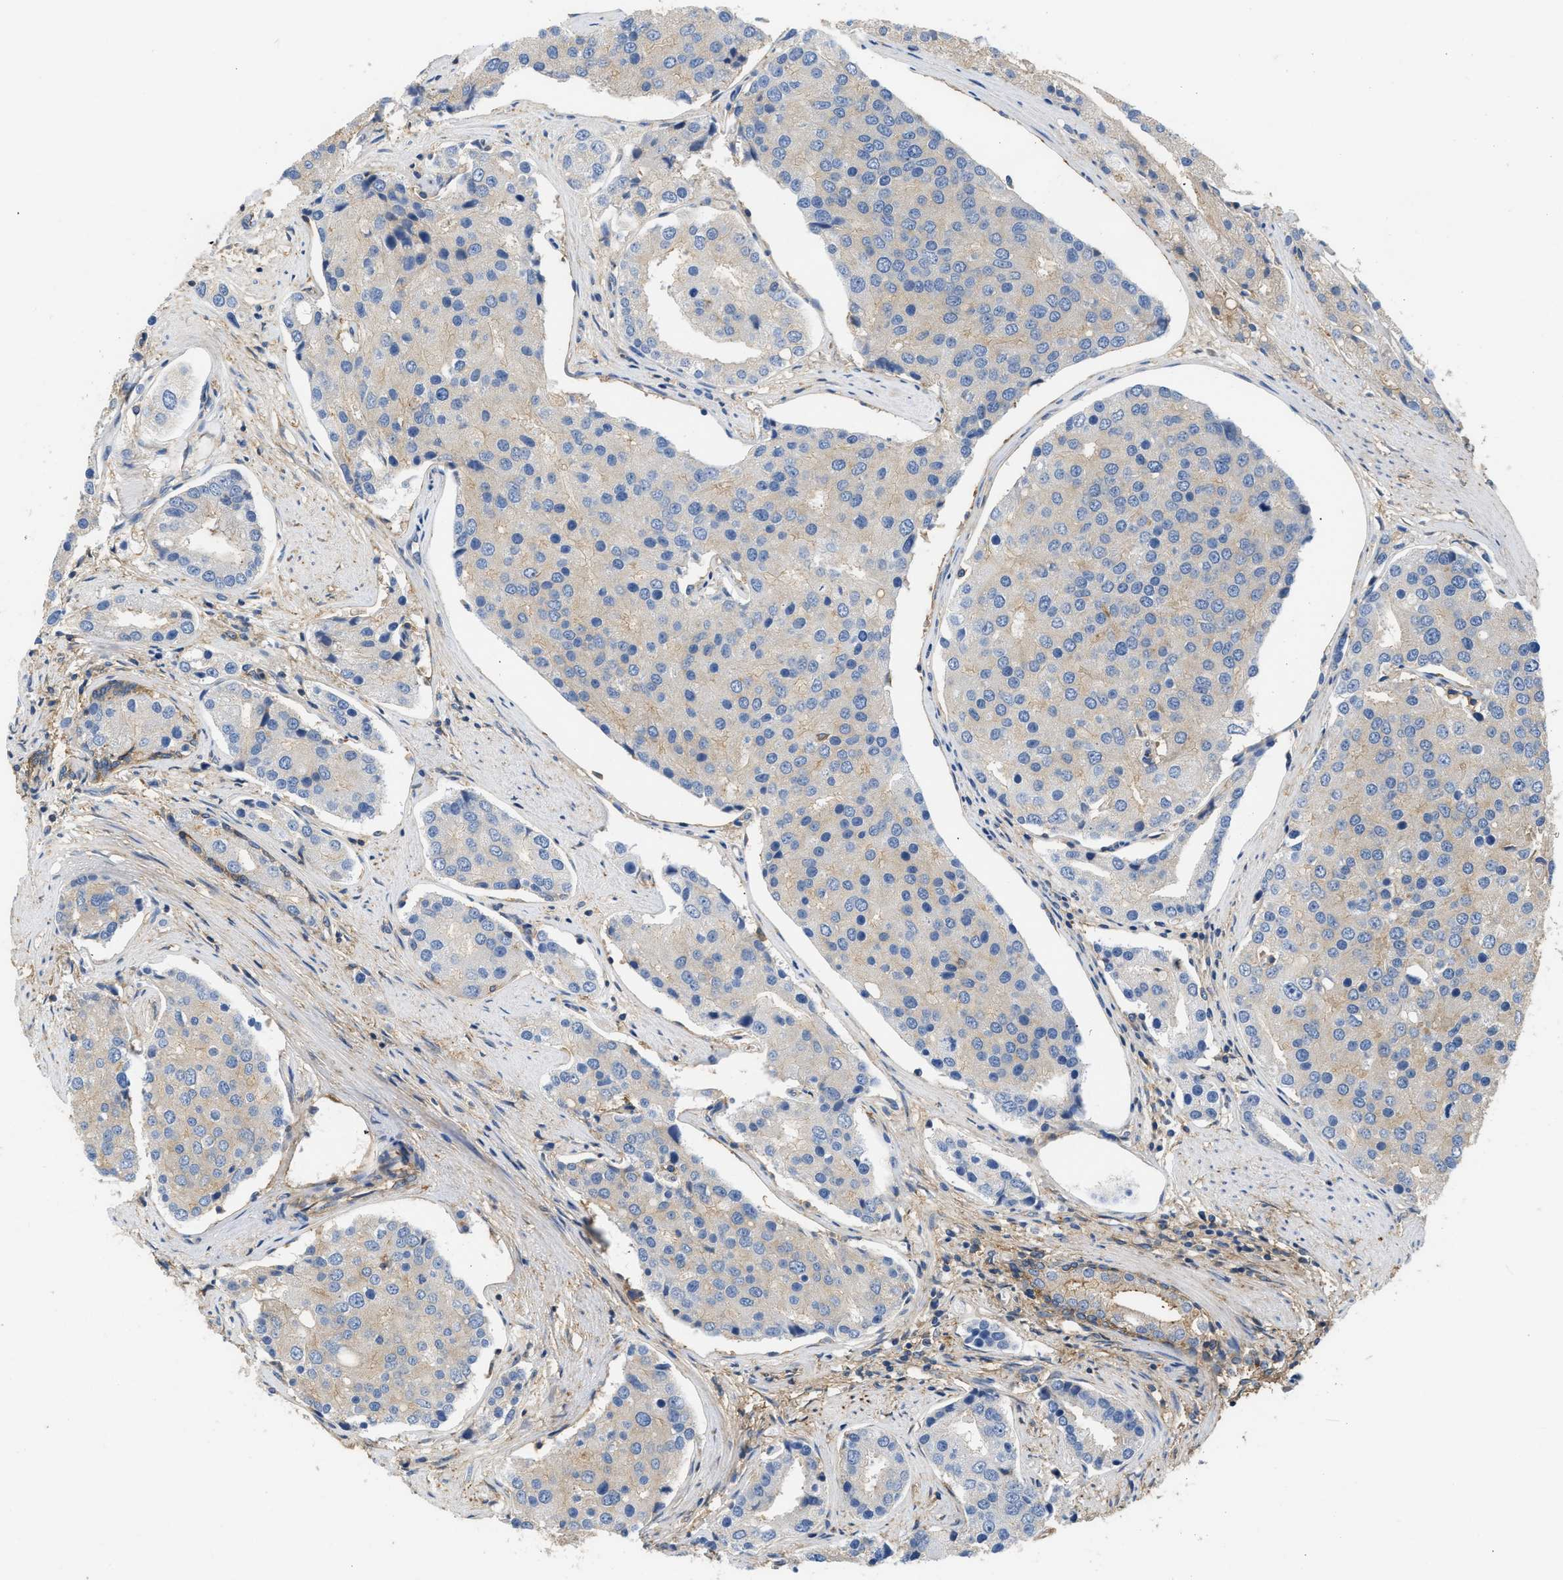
{"staining": {"intensity": "weak", "quantity": "25%-75%", "location": "cytoplasmic/membranous"}, "tissue": "prostate cancer", "cell_type": "Tumor cells", "image_type": "cancer", "snomed": [{"axis": "morphology", "description": "Adenocarcinoma, High grade"}, {"axis": "topography", "description": "Prostate"}], "caption": "Immunohistochemical staining of human adenocarcinoma (high-grade) (prostate) demonstrates low levels of weak cytoplasmic/membranous expression in about 25%-75% of tumor cells. (DAB IHC with brightfield microscopy, high magnification).", "gene": "GNB4", "patient": {"sex": "male", "age": 50}}